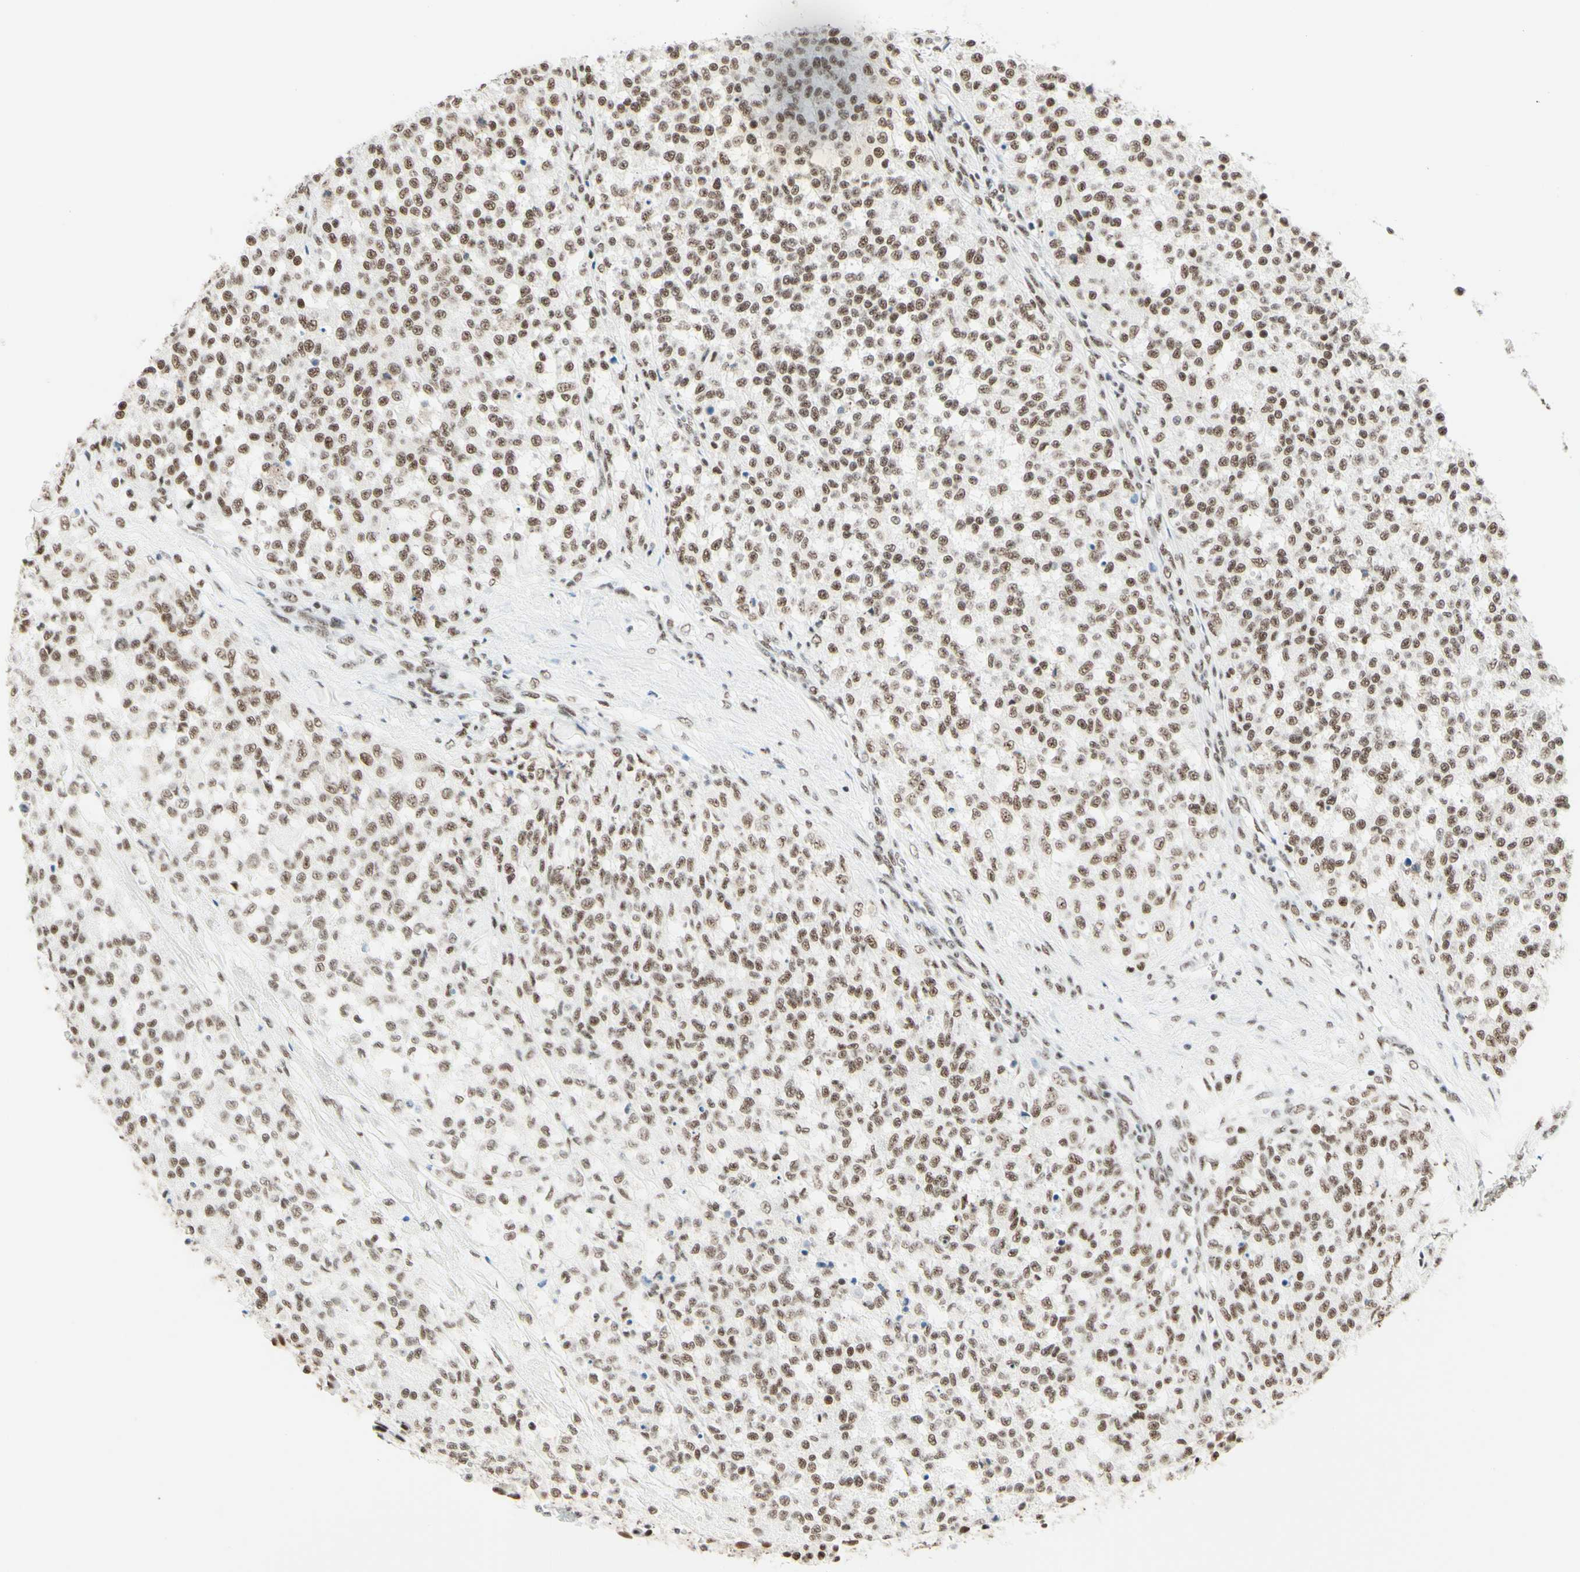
{"staining": {"intensity": "weak", "quantity": ">75%", "location": "nuclear"}, "tissue": "testis cancer", "cell_type": "Tumor cells", "image_type": "cancer", "snomed": [{"axis": "morphology", "description": "Seminoma, NOS"}, {"axis": "topography", "description": "Testis"}], "caption": "A brown stain shows weak nuclear positivity of a protein in testis cancer tumor cells. The staining was performed using DAB, with brown indicating positive protein expression. Nuclei are stained blue with hematoxylin.", "gene": "WTAP", "patient": {"sex": "male", "age": 59}}